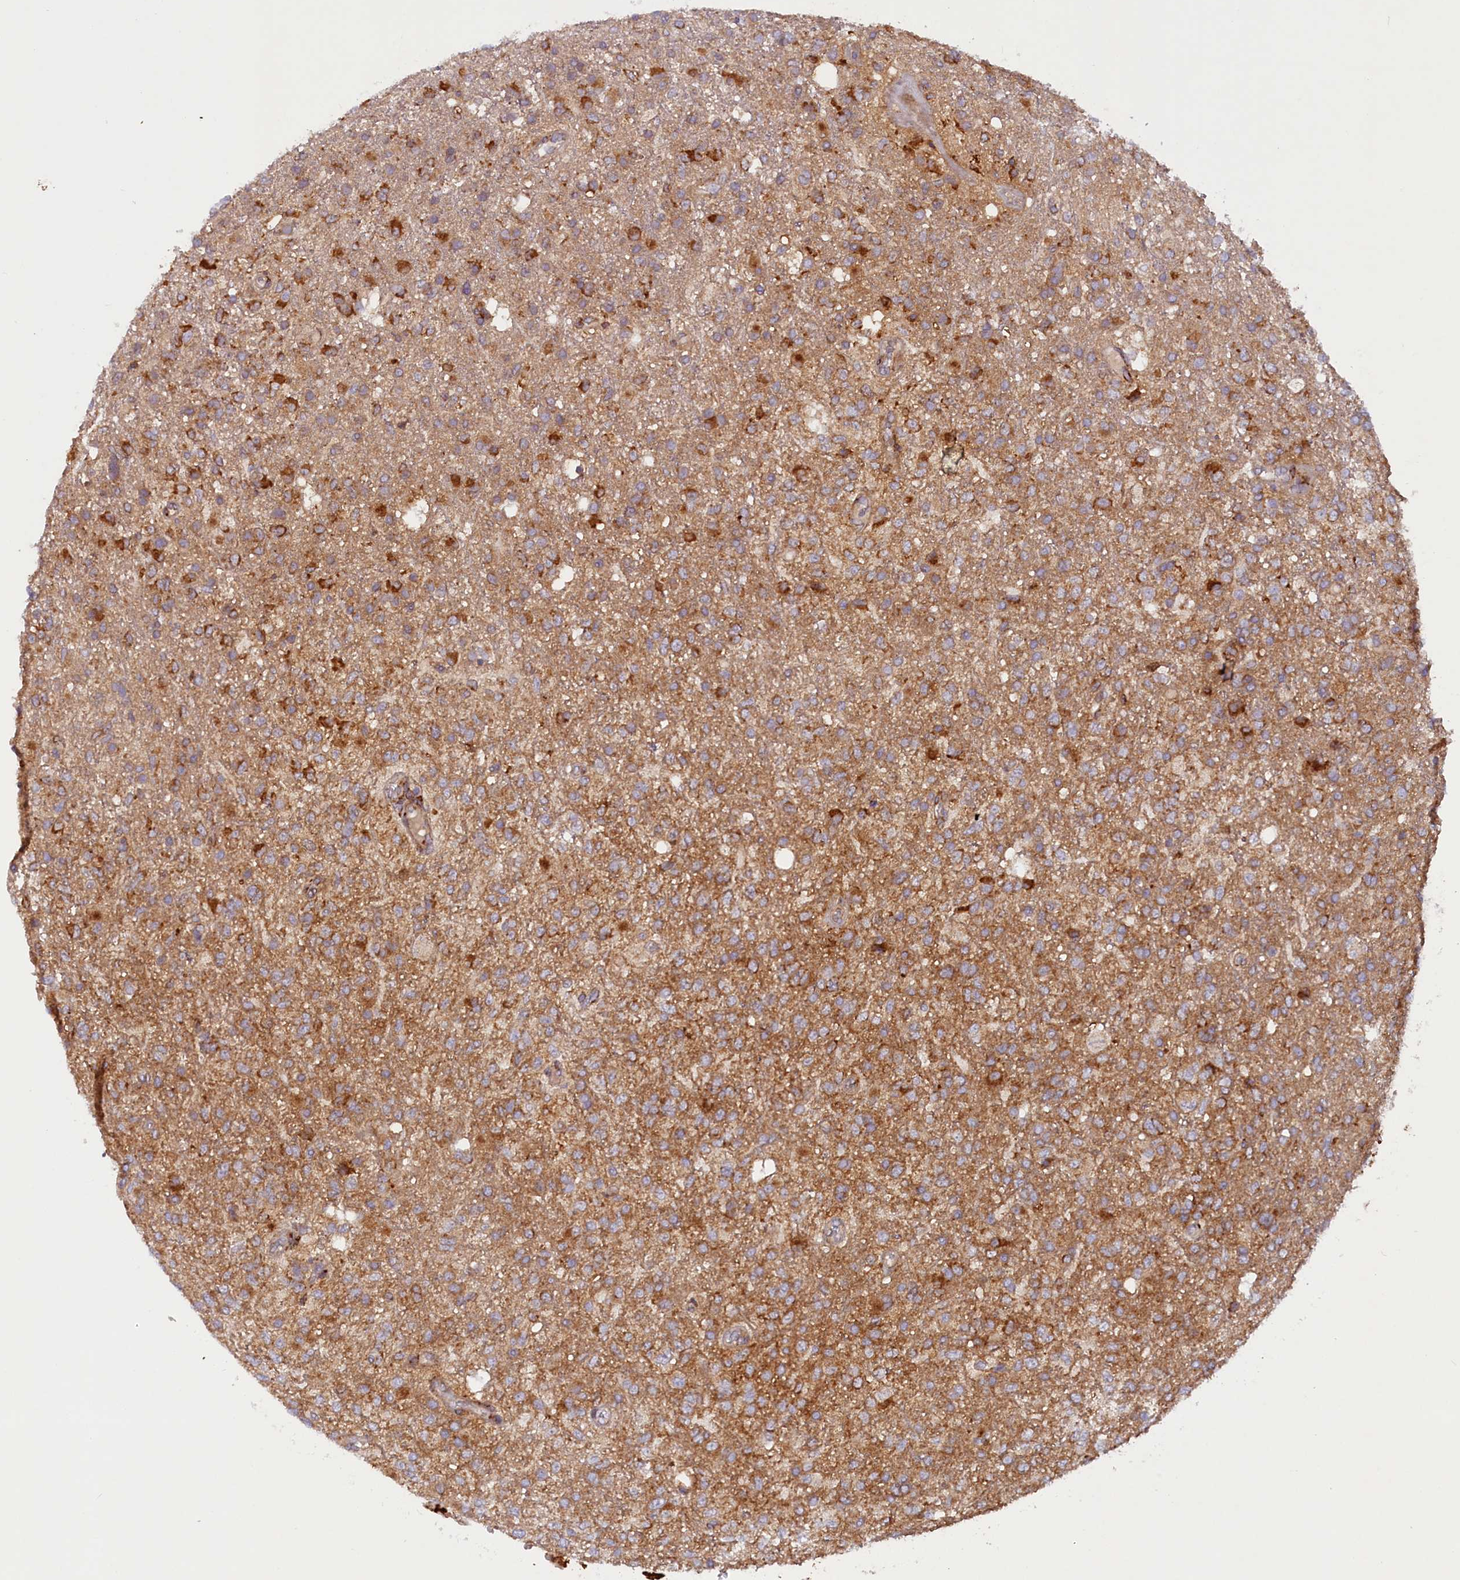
{"staining": {"intensity": "moderate", "quantity": "25%-75%", "location": "cytoplasmic/membranous"}, "tissue": "glioma", "cell_type": "Tumor cells", "image_type": "cancer", "snomed": [{"axis": "morphology", "description": "Glioma, malignant, High grade"}, {"axis": "topography", "description": "Brain"}], "caption": "Moderate cytoplasmic/membranous positivity for a protein is identified in about 25%-75% of tumor cells of glioma using immunohistochemistry.", "gene": "SSC5D", "patient": {"sex": "female", "age": 74}}